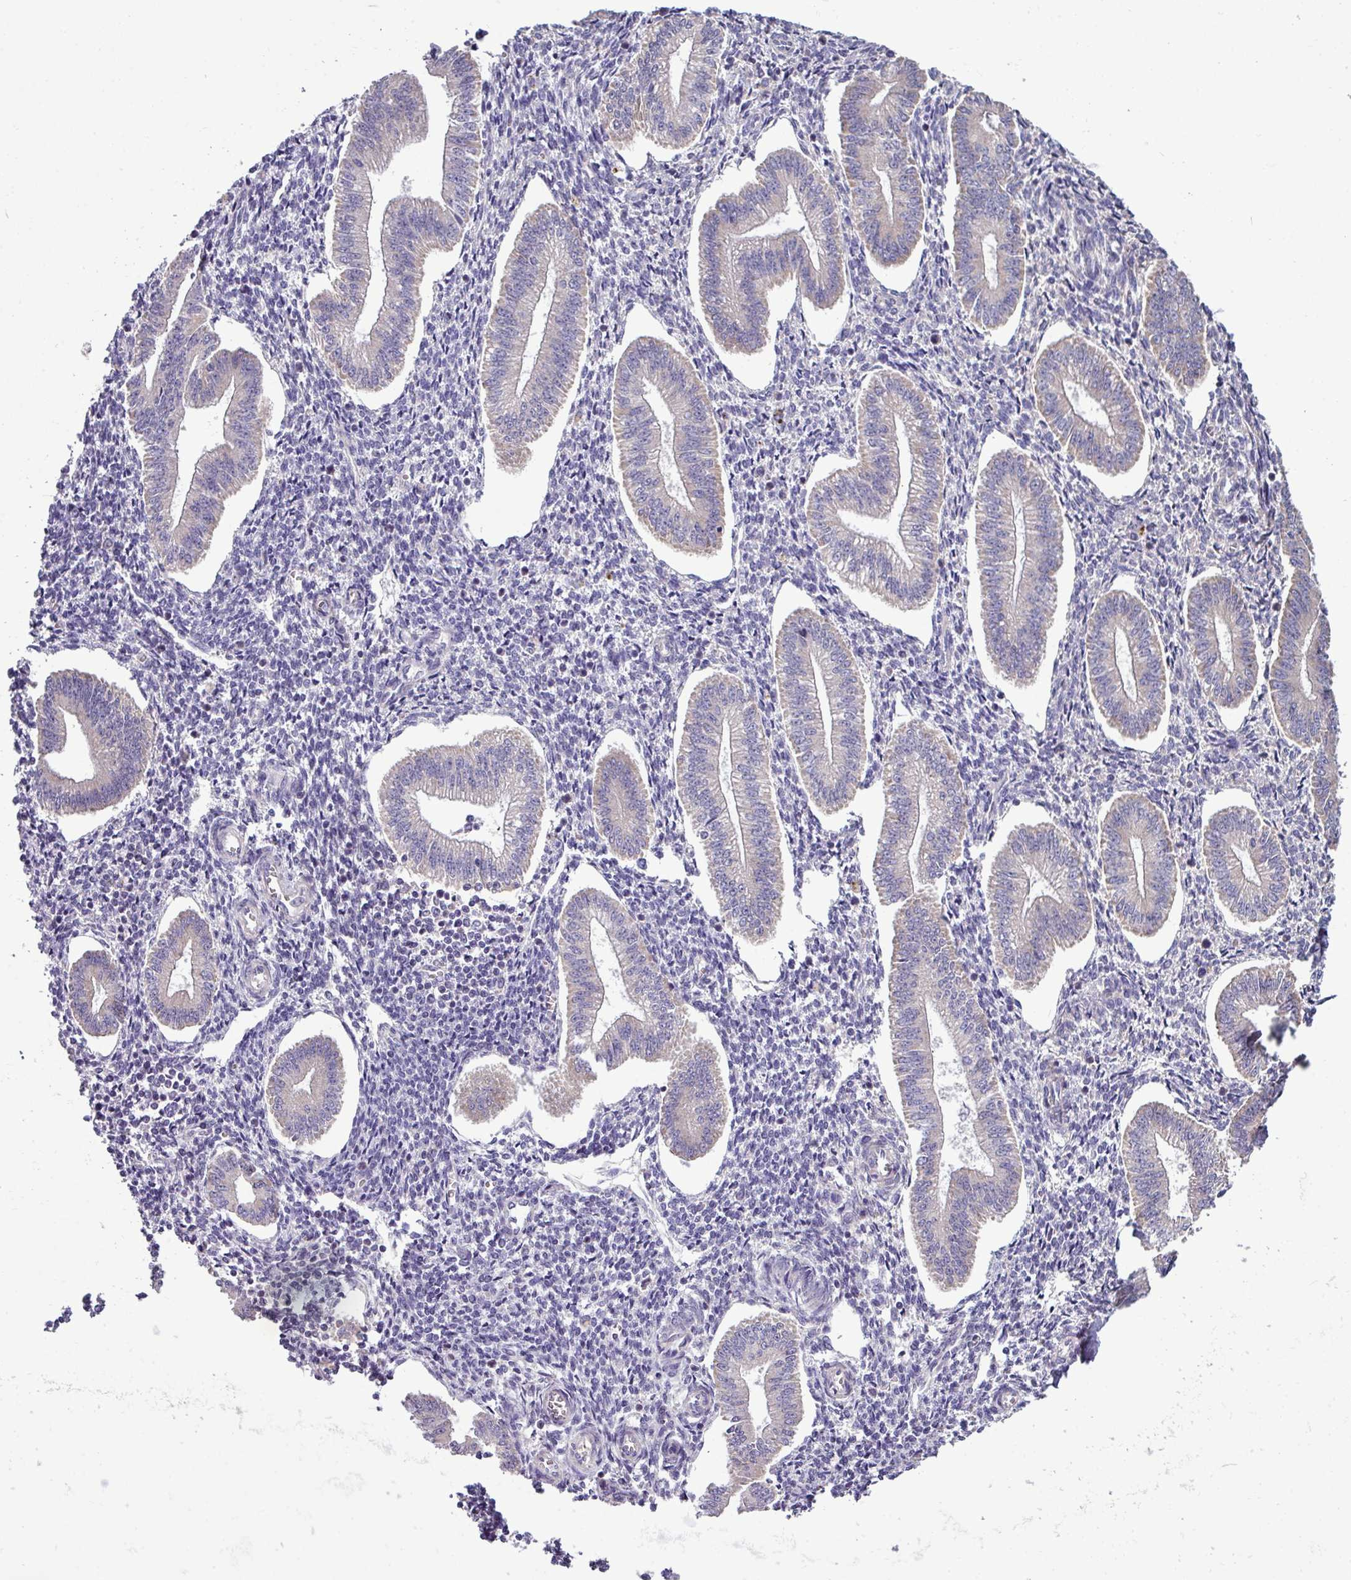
{"staining": {"intensity": "negative", "quantity": "none", "location": "none"}, "tissue": "endometrium", "cell_type": "Cells in endometrial stroma", "image_type": "normal", "snomed": [{"axis": "morphology", "description": "Normal tissue, NOS"}, {"axis": "topography", "description": "Endometrium"}], "caption": "The image demonstrates no staining of cells in endometrial stroma in benign endometrium. (Brightfield microscopy of DAB (3,3'-diaminobenzidine) immunohistochemistry at high magnification).", "gene": "AGAP4", "patient": {"sex": "female", "age": 34}}